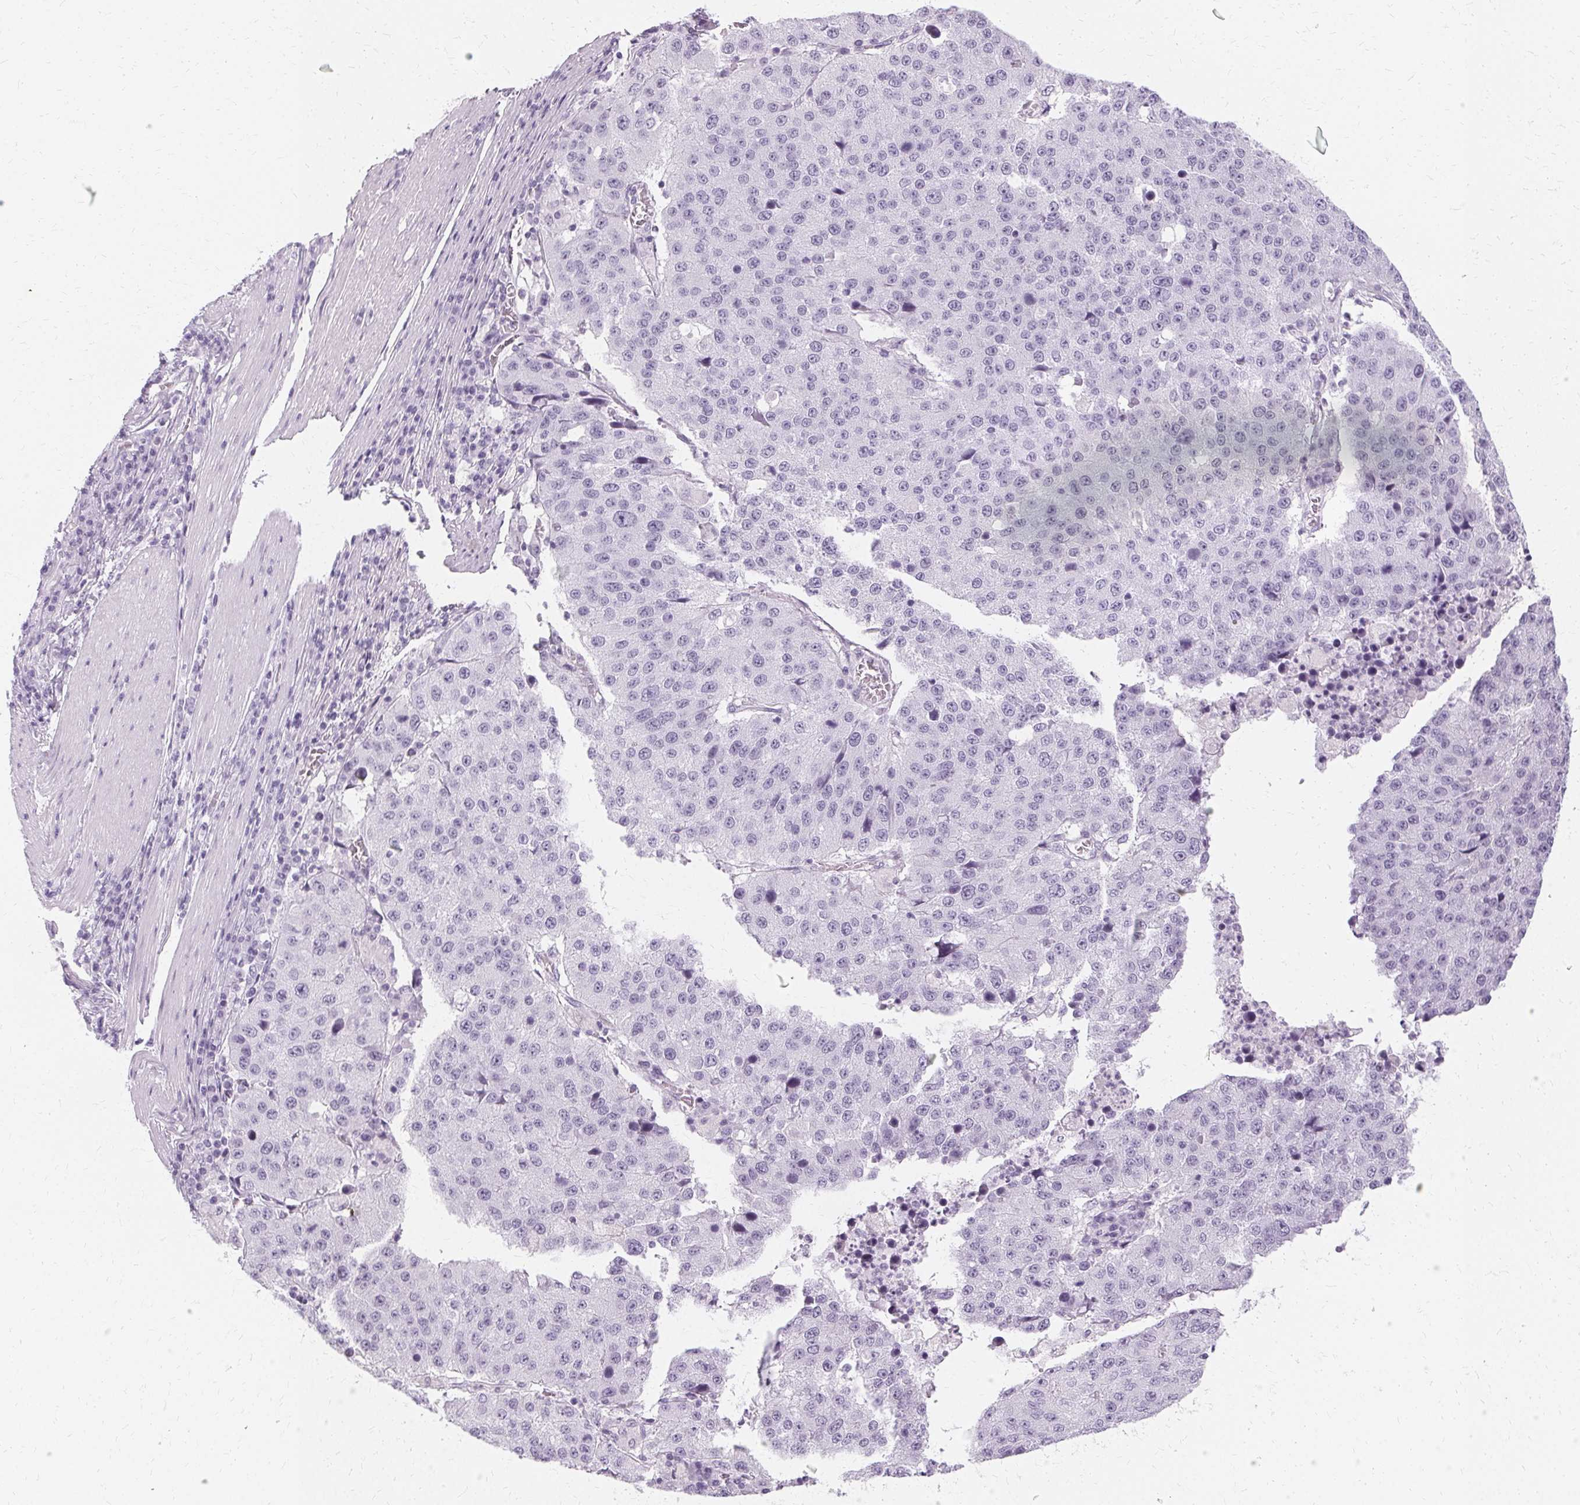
{"staining": {"intensity": "negative", "quantity": "none", "location": "none"}, "tissue": "stomach cancer", "cell_type": "Tumor cells", "image_type": "cancer", "snomed": [{"axis": "morphology", "description": "Adenocarcinoma, NOS"}, {"axis": "topography", "description": "Stomach"}], "caption": "An image of human stomach adenocarcinoma is negative for staining in tumor cells.", "gene": "KRT6C", "patient": {"sex": "male", "age": 71}}